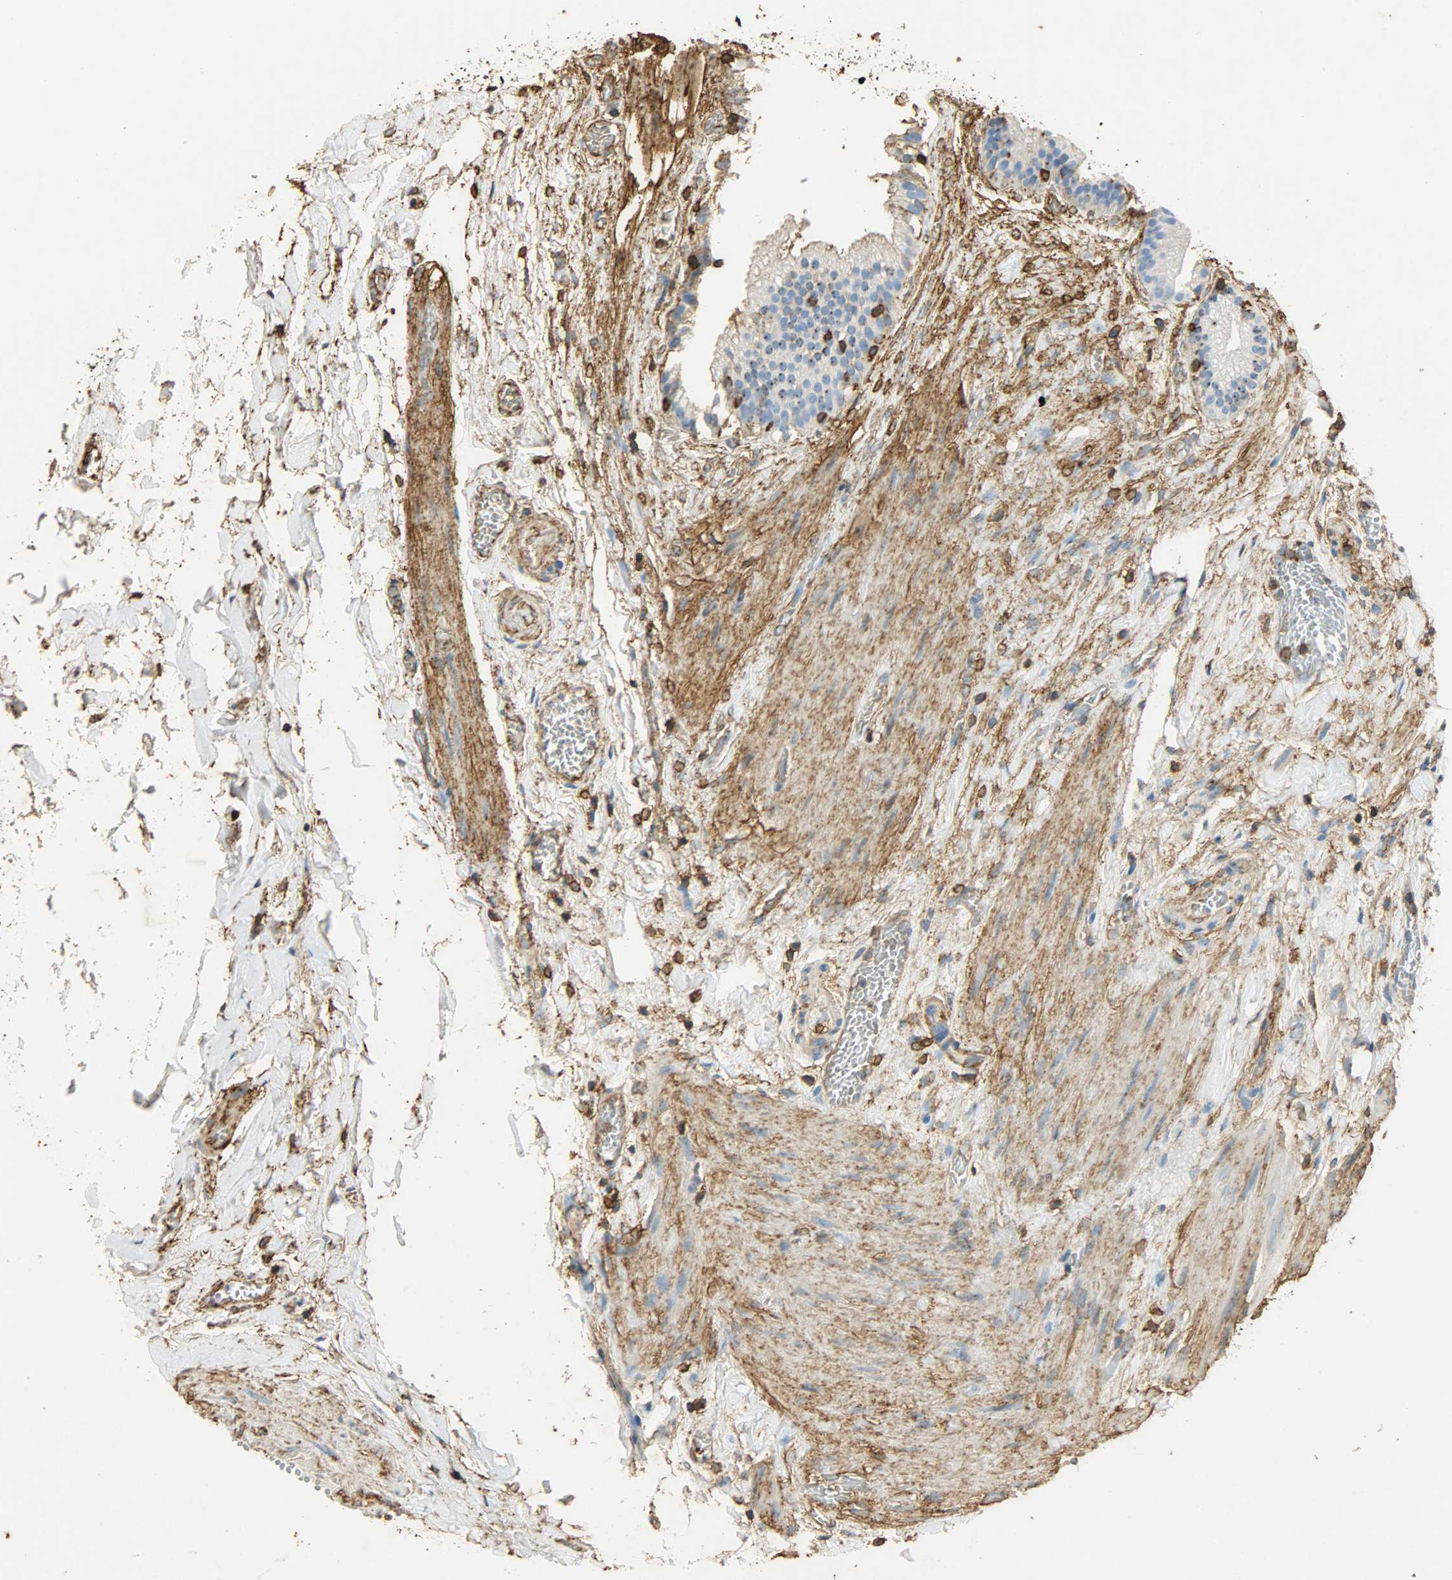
{"staining": {"intensity": "negative", "quantity": "none", "location": "none"}, "tissue": "gallbladder", "cell_type": "Glandular cells", "image_type": "normal", "snomed": [{"axis": "morphology", "description": "Normal tissue, NOS"}, {"axis": "topography", "description": "Gallbladder"}], "caption": "Histopathology image shows no protein positivity in glandular cells of benign gallbladder. (Brightfield microscopy of DAB (3,3'-diaminobenzidine) immunohistochemistry (IHC) at high magnification).", "gene": "ANXA6", "patient": {"sex": "female", "age": 63}}